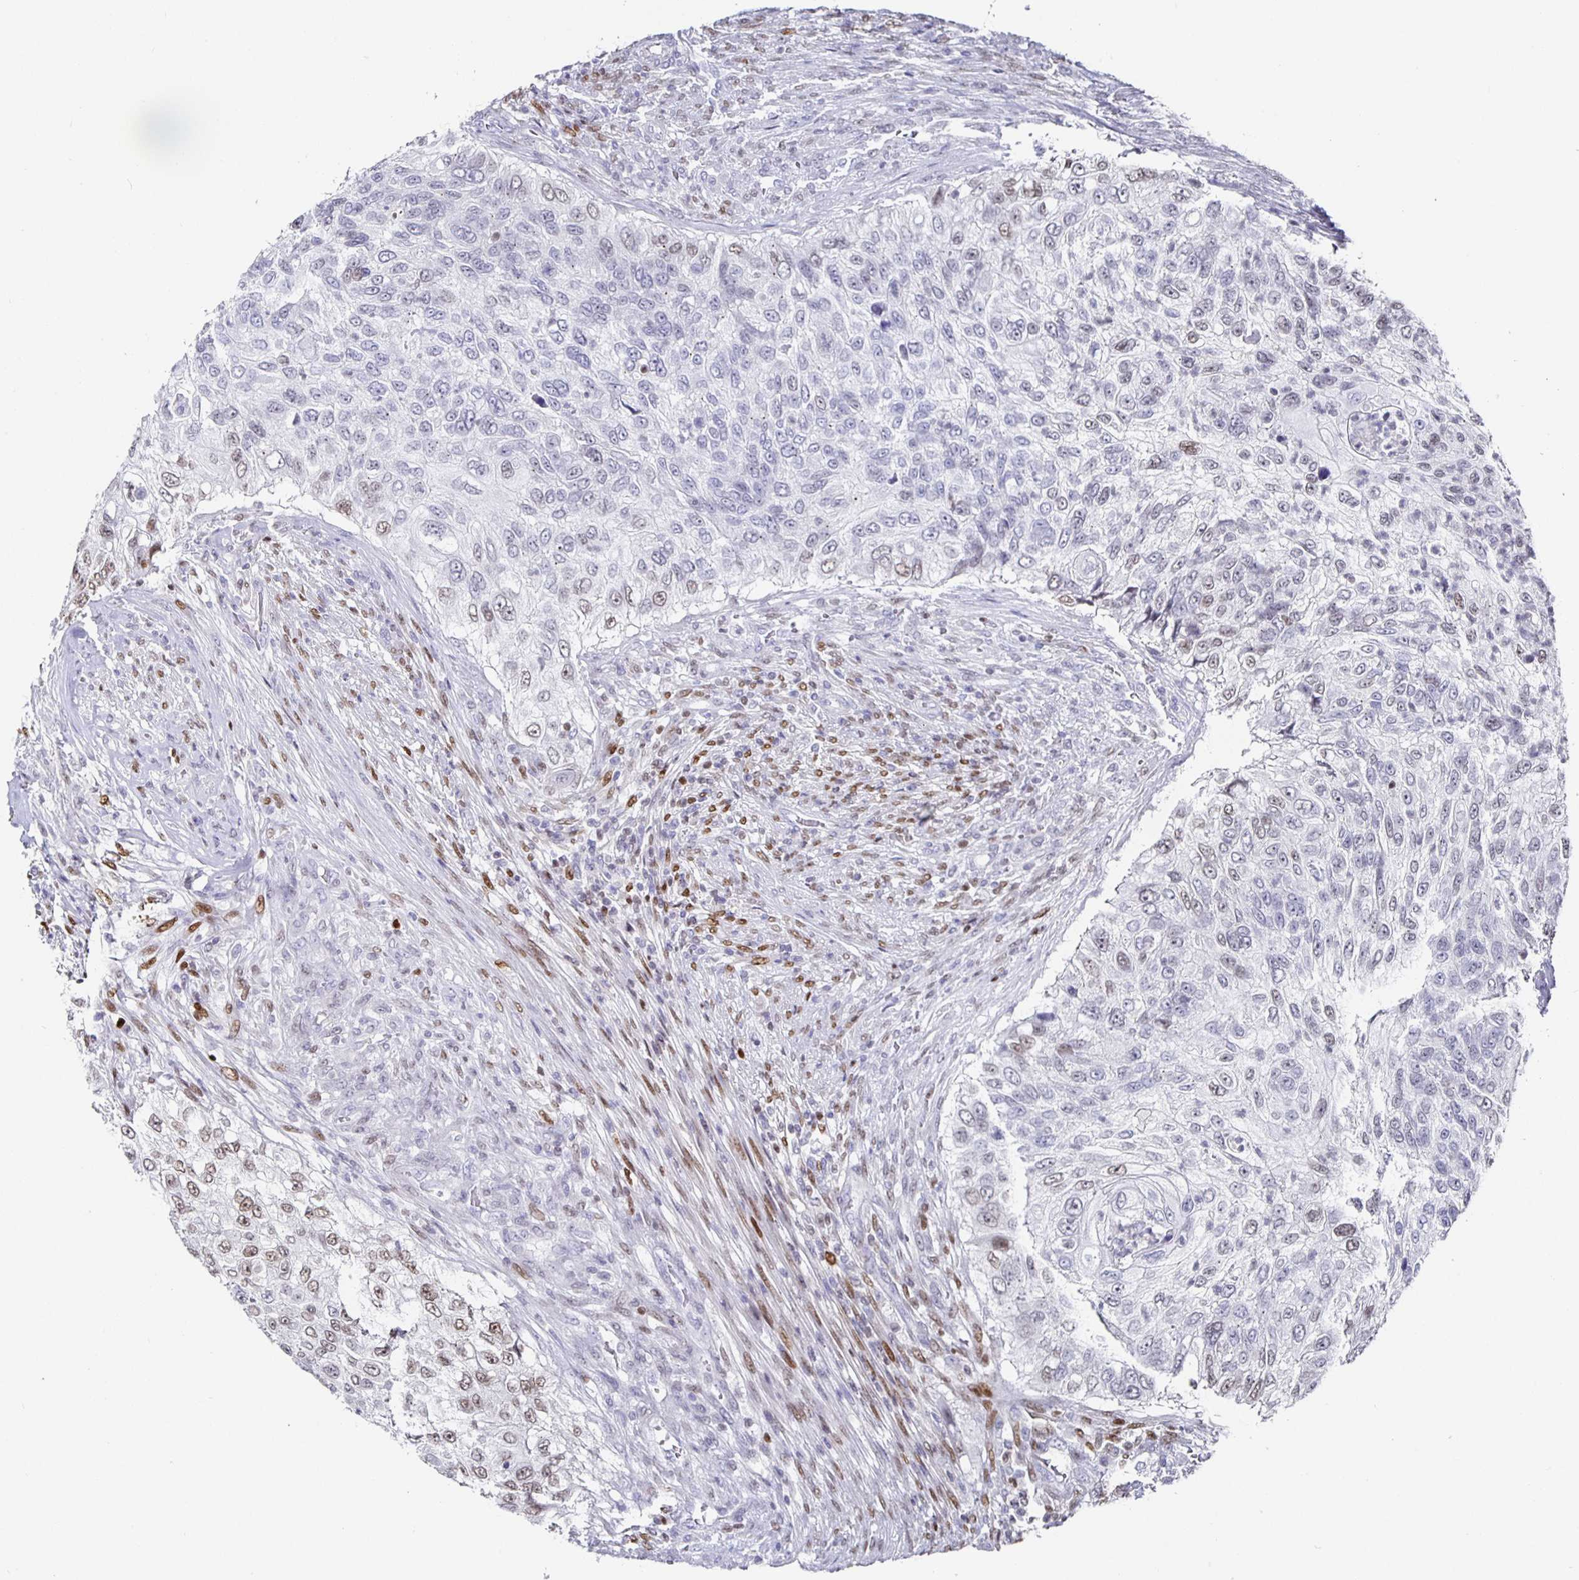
{"staining": {"intensity": "weak", "quantity": "<25%", "location": "nuclear"}, "tissue": "urothelial cancer", "cell_type": "Tumor cells", "image_type": "cancer", "snomed": [{"axis": "morphology", "description": "Urothelial carcinoma, High grade"}, {"axis": "topography", "description": "Urinary bladder"}], "caption": "IHC of human urothelial cancer demonstrates no expression in tumor cells.", "gene": "RUNX2", "patient": {"sex": "female", "age": 60}}